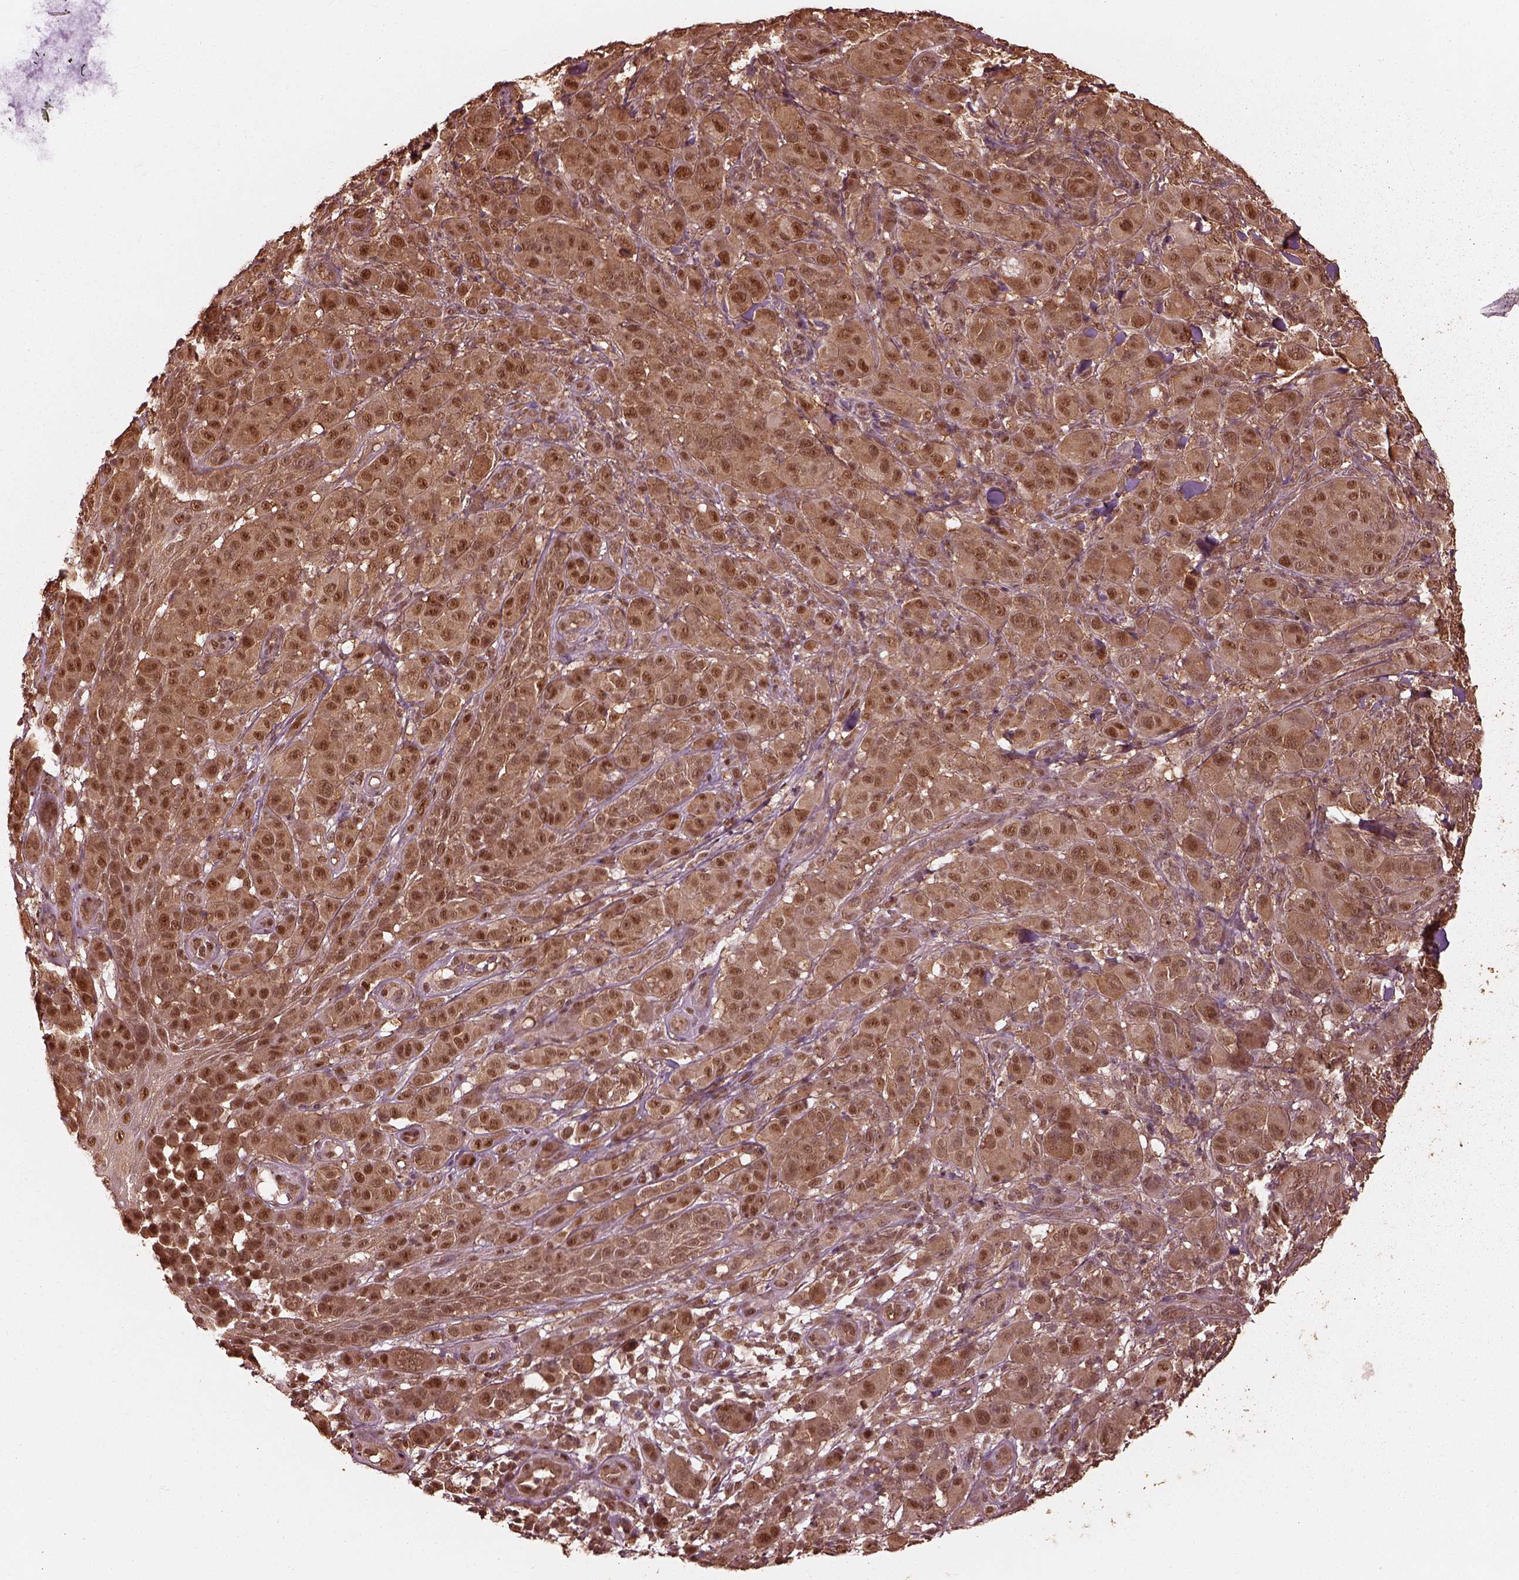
{"staining": {"intensity": "moderate", "quantity": ">75%", "location": "cytoplasmic/membranous,nuclear"}, "tissue": "melanoma", "cell_type": "Tumor cells", "image_type": "cancer", "snomed": [{"axis": "morphology", "description": "Malignant melanoma, NOS"}, {"axis": "topography", "description": "Skin"}], "caption": "Tumor cells demonstrate medium levels of moderate cytoplasmic/membranous and nuclear staining in approximately >75% of cells in melanoma.", "gene": "PSMC5", "patient": {"sex": "female", "age": 87}}